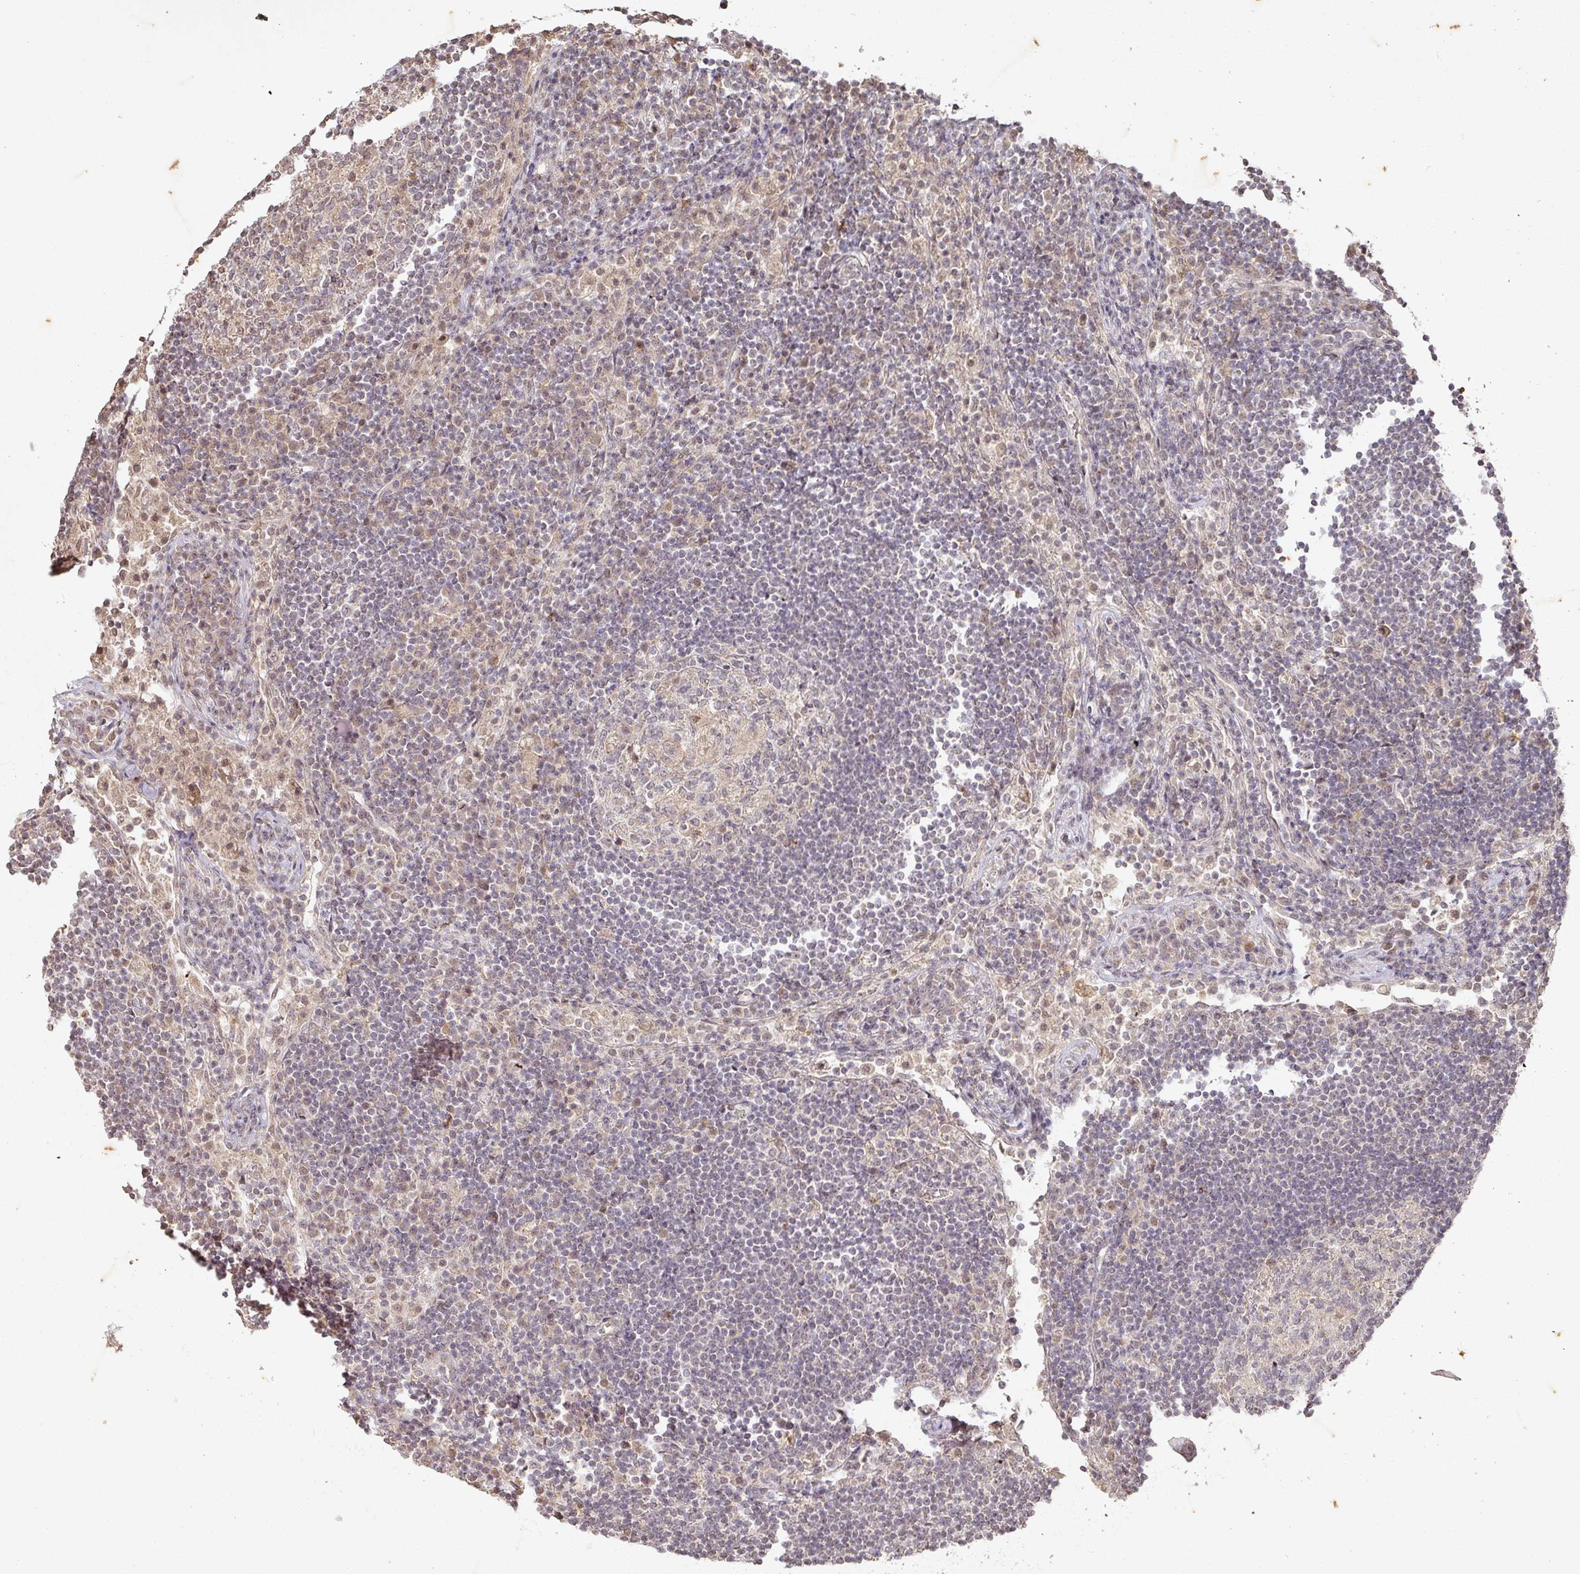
{"staining": {"intensity": "negative", "quantity": "none", "location": "none"}, "tissue": "lymph node", "cell_type": "Germinal center cells", "image_type": "normal", "snomed": [{"axis": "morphology", "description": "Normal tissue, NOS"}, {"axis": "topography", "description": "Lymph node"}], "caption": "Lymph node stained for a protein using immunohistochemistry (IHC) reveals no positivity germinal center cells.", "gene": "CAPN5", "patient": {"sex": "female", "age": 53}}